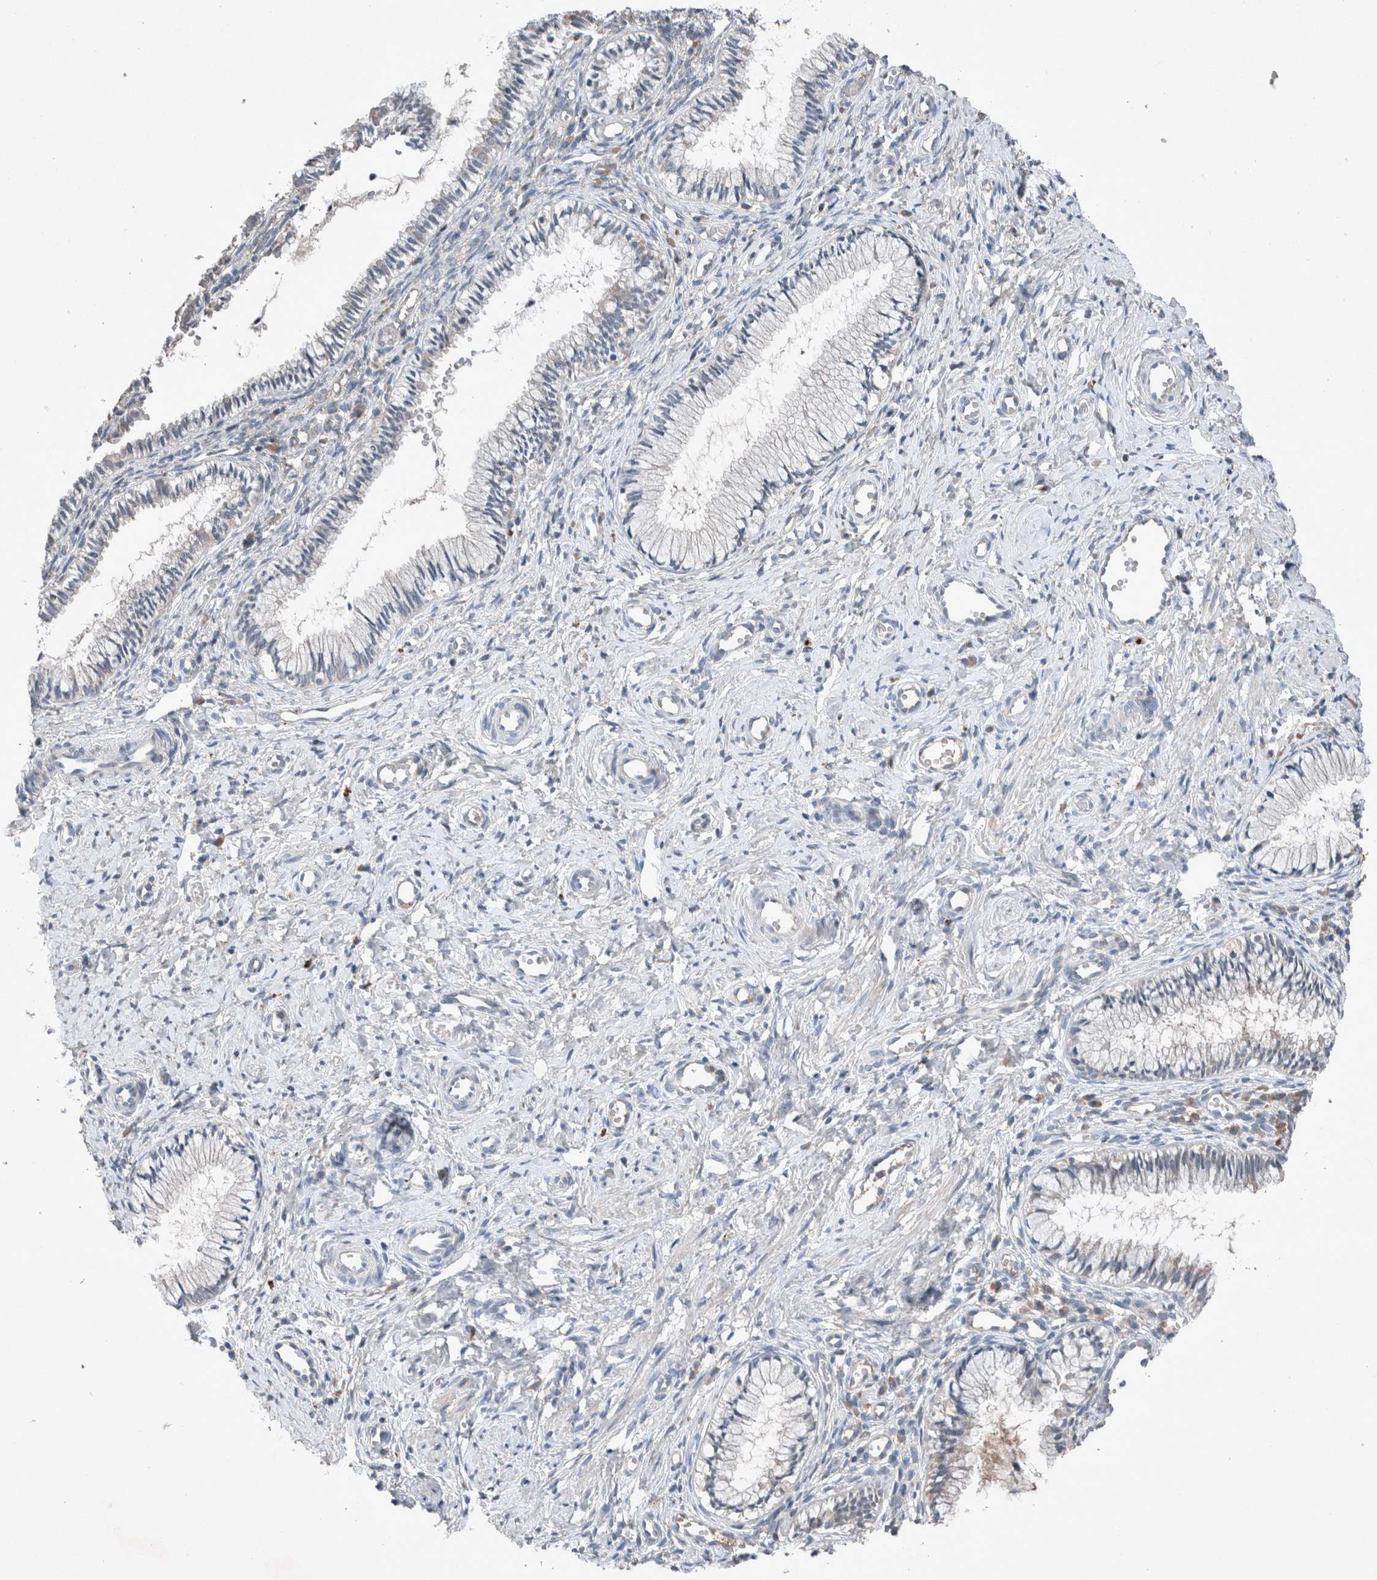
{"staining": {"intensity": "negative", "quantity": "none", "location": "none"}, "tissue": "cervix", "cell_type": "Glandular cells", "image_type": "normal", "snomed": [{"axis": "morphology", "description": "Normal tissue, NOS"}, {"axis": "topography", "description": "Cervix"}], "caption": "Immunohistochemistry (IHC) of normal cervix displays no staining in glandular cells.", "gene": "UGCG", "patient": {"sex": "female", "age": 27}}